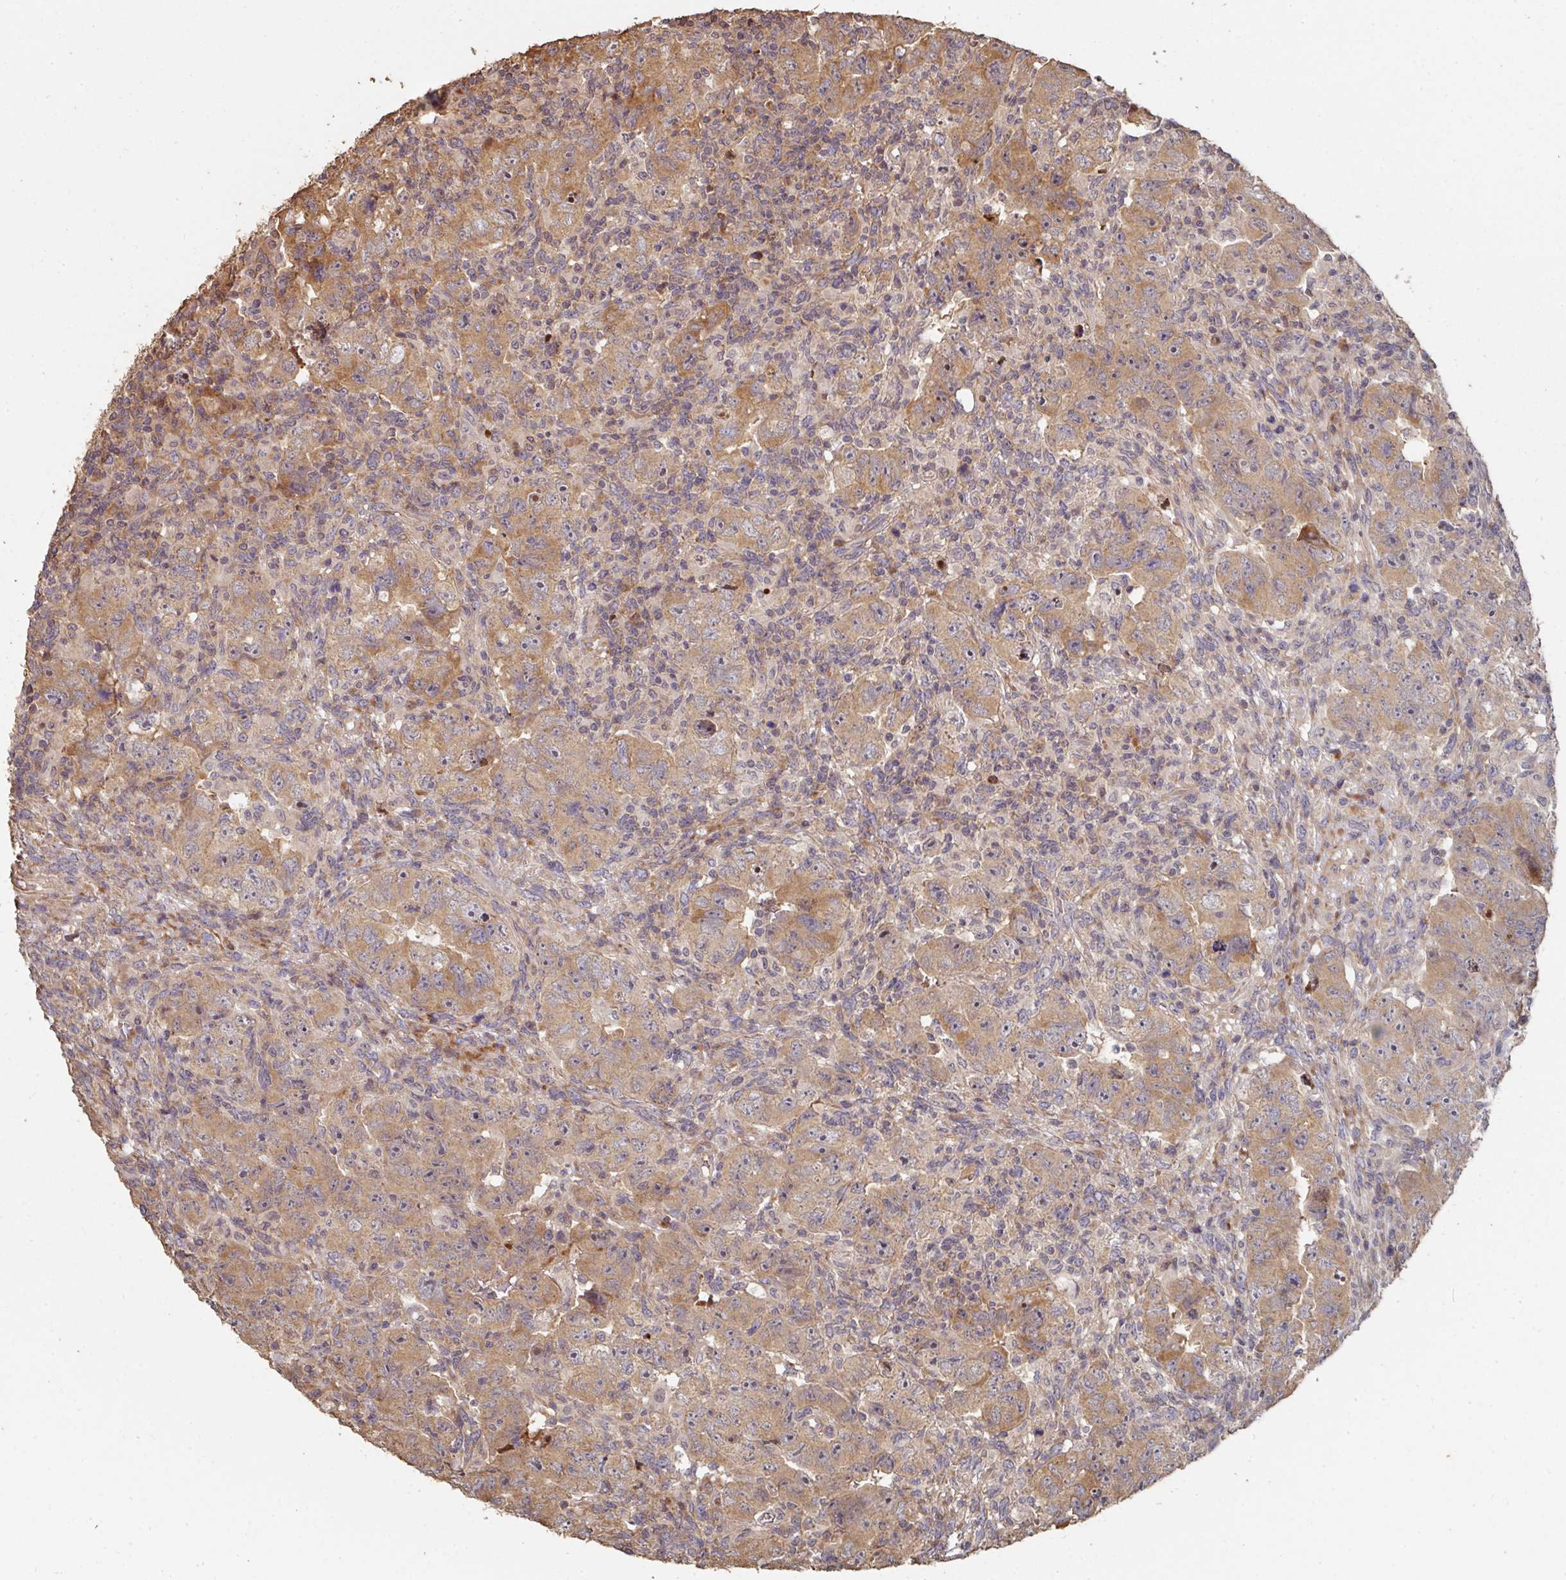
{"staining": {"intensity": "moderate", "quantity": ">75%", "location": "cytoplasmic/membranous"}, "tissue": "testis cancer", "cell_type": "Tumor cells", "image_type": "cancer", "snomed": [{"axis": "morphology", "description": "Carcinoma, Embryonal, NOS"}, {"axis": "topography", "description": "Testis"}], "caption": "About >75% of tumor cells in human testis embryonal carcinoma display moderate cytoplasmic/membranous protein positivity as visualized by brown immunohistochemical staining.", "gene": "CA7", "patient": {"sex": "male", "age": 24}}